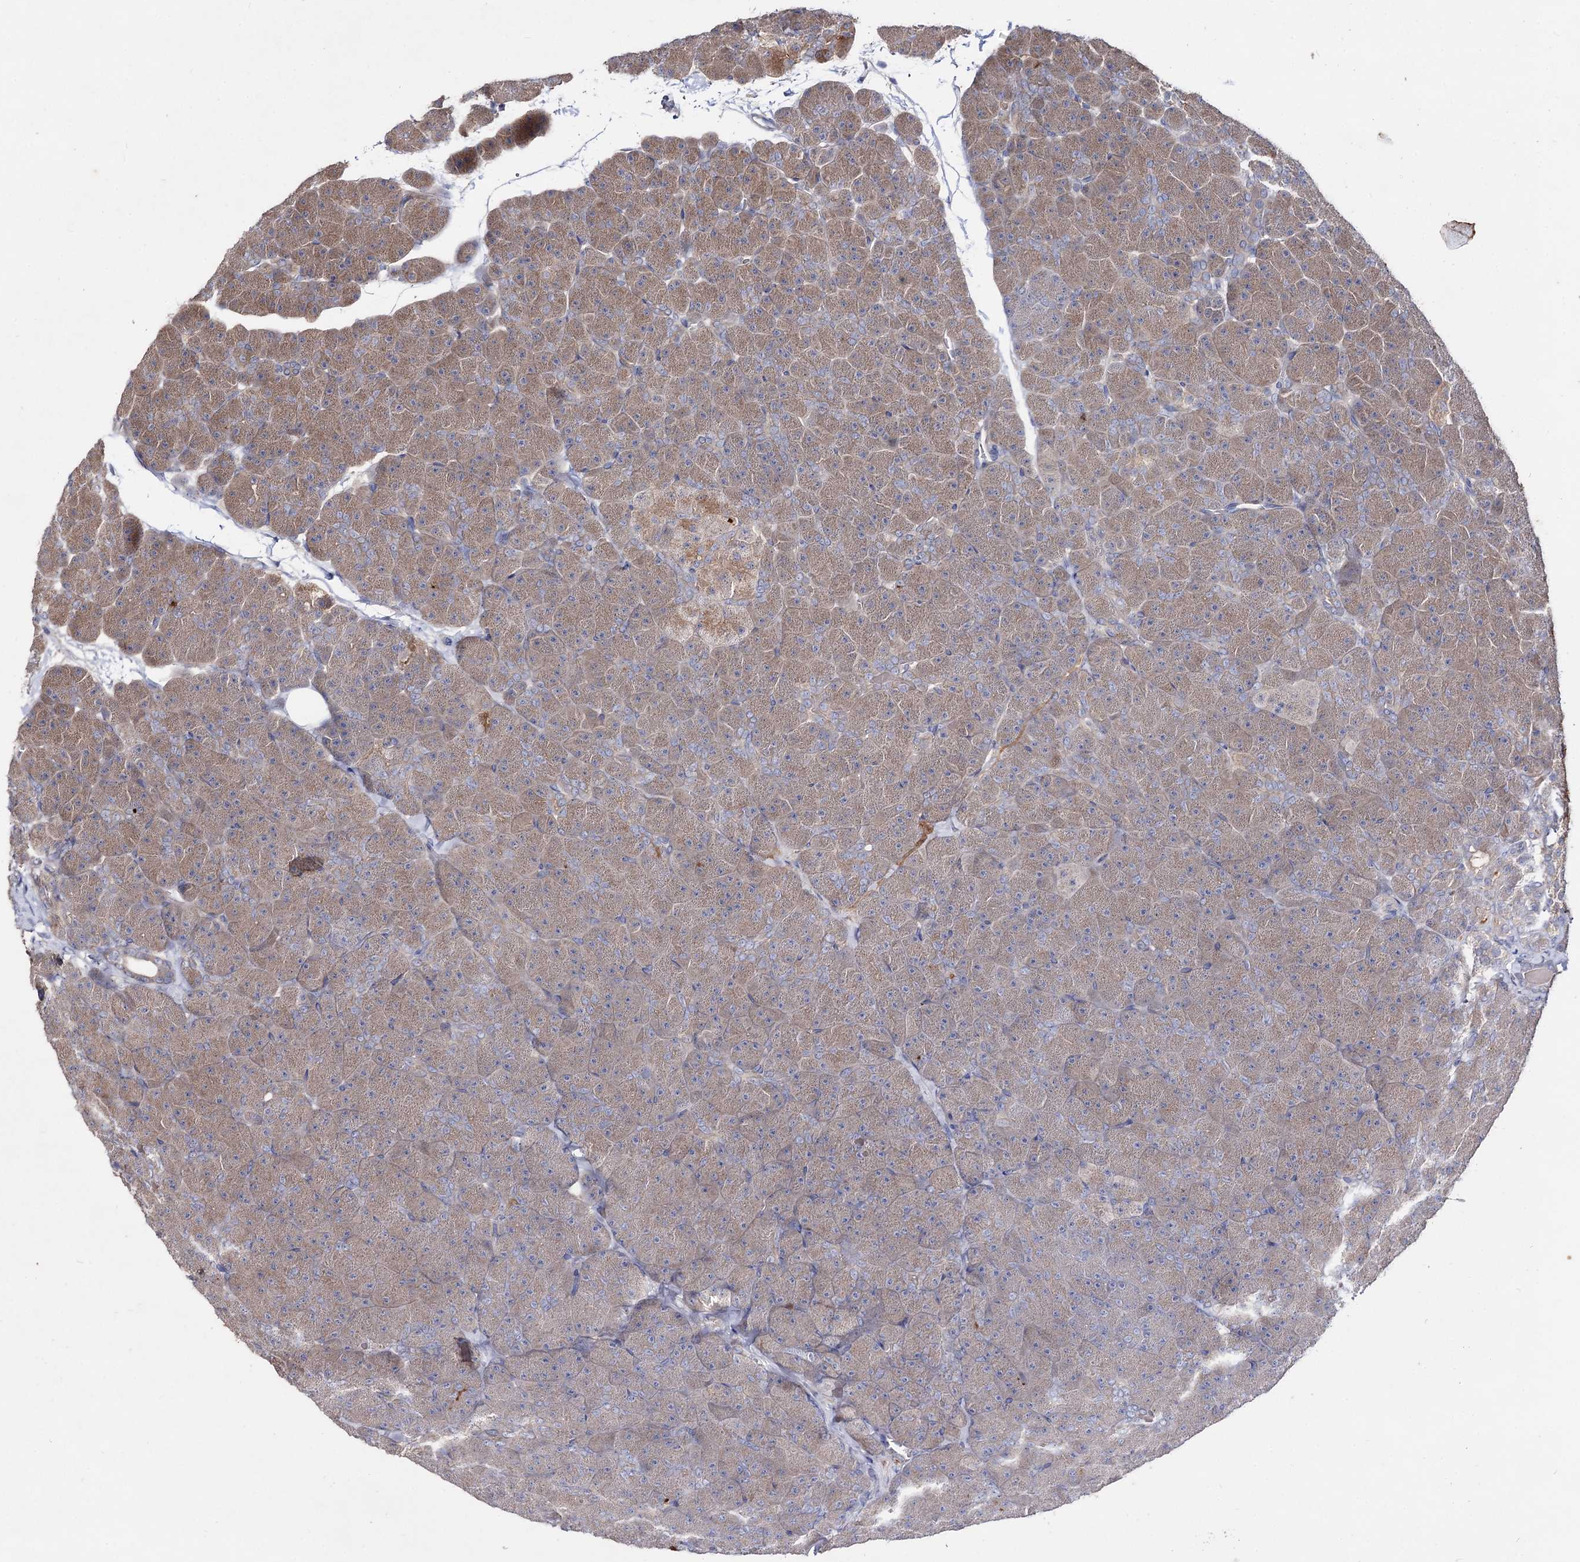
{"staining": {"intensity": "moderate", "quantity": ">75%", "location": "cytoplasmic/membranous"}, "tissue": "pancreas", "cell_type": "Exocrine glandular cells", "image_type": "normal", "snomed": [{"axis": "morphology", "description": "Normal tissue, NOS"}, {"axis": "topography", "description": "Pancreas"}], "caption": "Immunohistochemical staining of benign pancreas displays >75% levels of moderate cytoplasmic/membranous protein staining in about >75% of exocrine glandular cells.", "gene": "ARFIP2", "patient": {"sex": "male", "age": 36}}